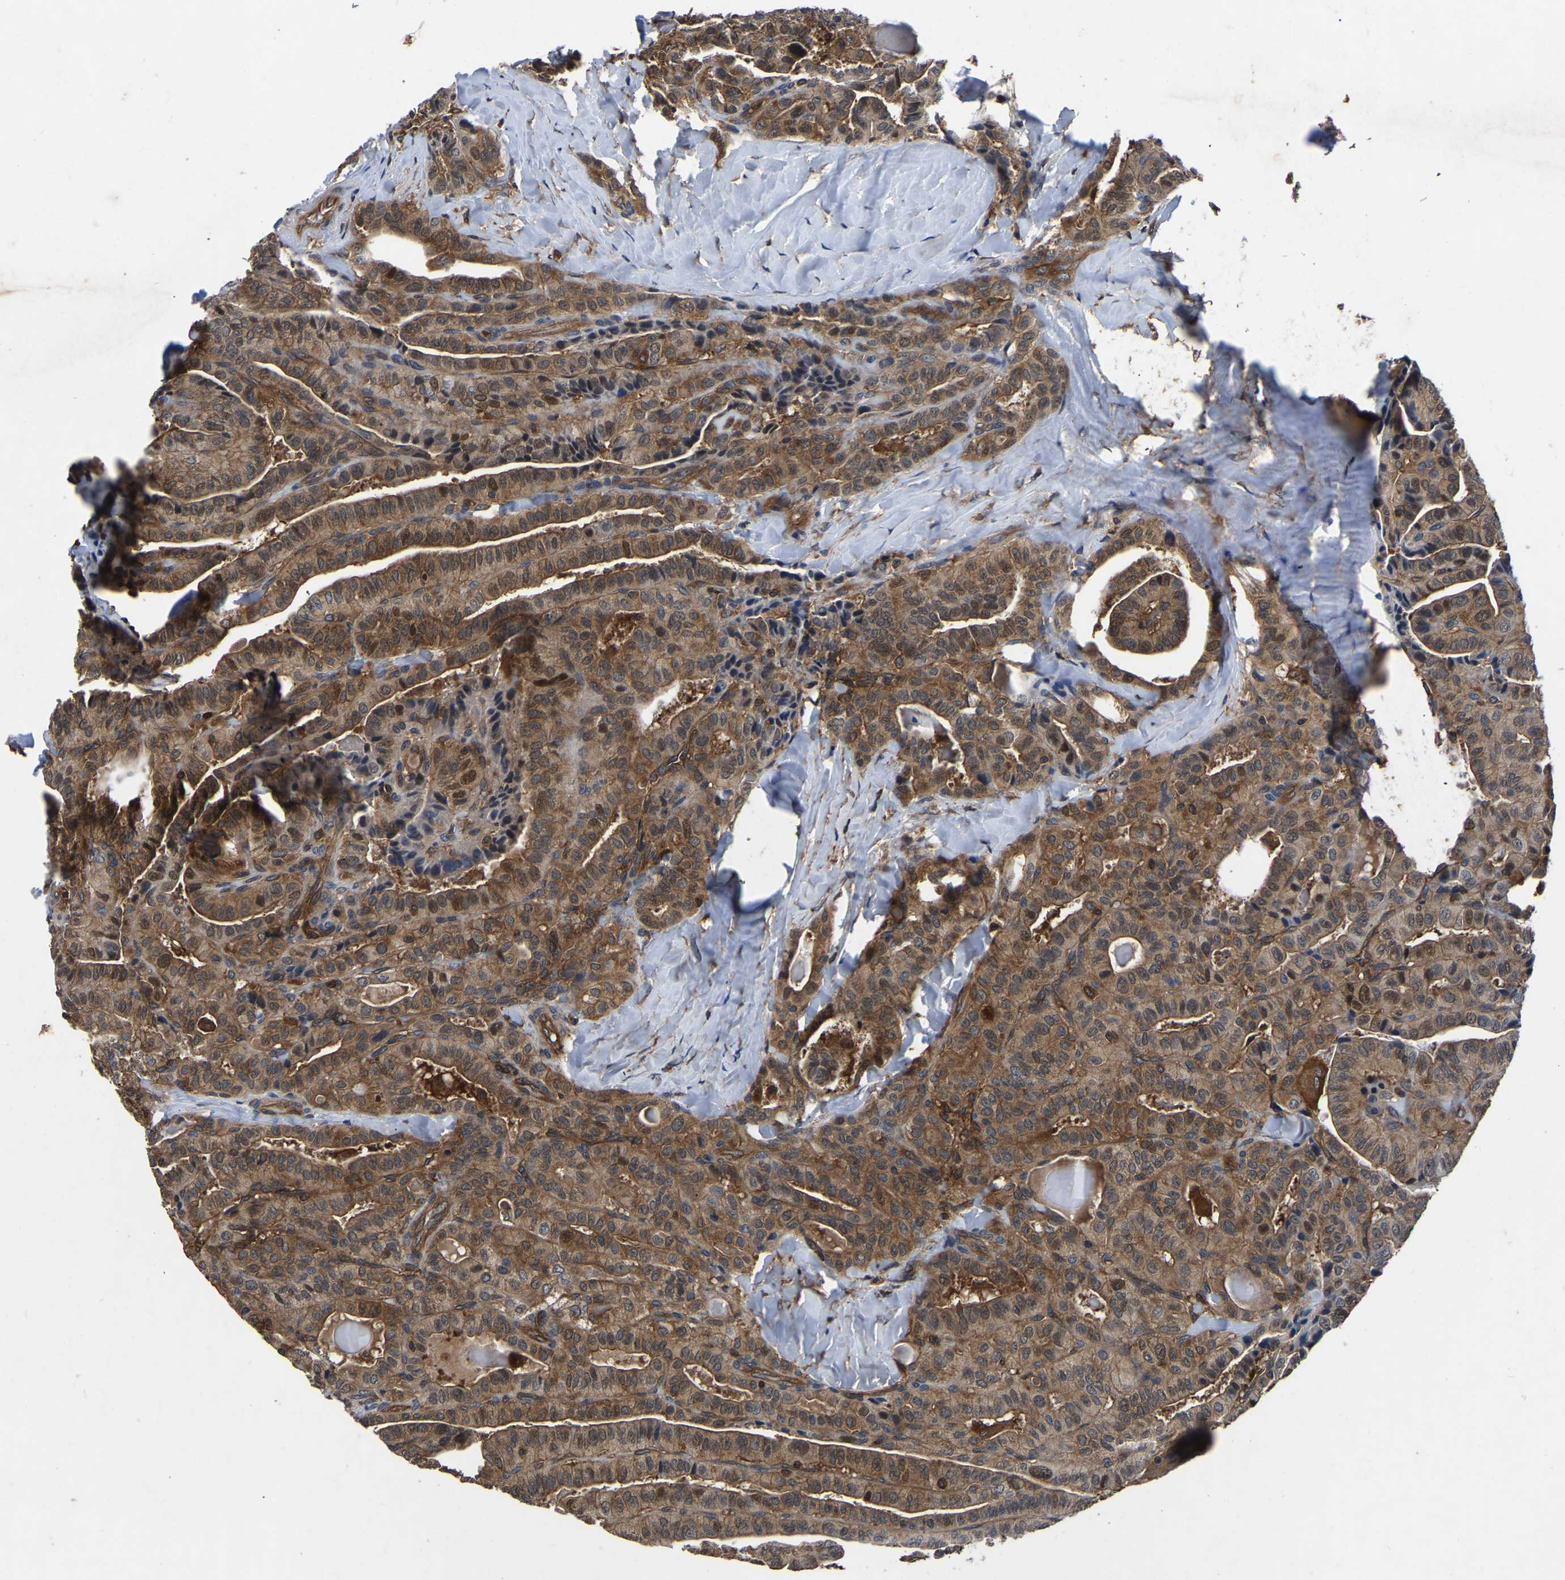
{"staining": {"intensity": "moderate", "quantity": ">75%", "location": "cytoplasmic/membranous"}, "tissue": "thyroid cancer", "cell_type": "Tumor cells", "image_type": "cancer", "snomed": [{"axis": "morphology", "description": "Papillary adenocarcinoma, NOS"}, {"axis": "topography", "description": "Thyroid gland"}], "caption": "Thyroid cancer stained with a brown dye displays moderate cytoplasmic/membranous positive staining in approximately >75% of tumor cells.", "gene": "FGD5", "patient": {"sex": "male", "age": 77}}